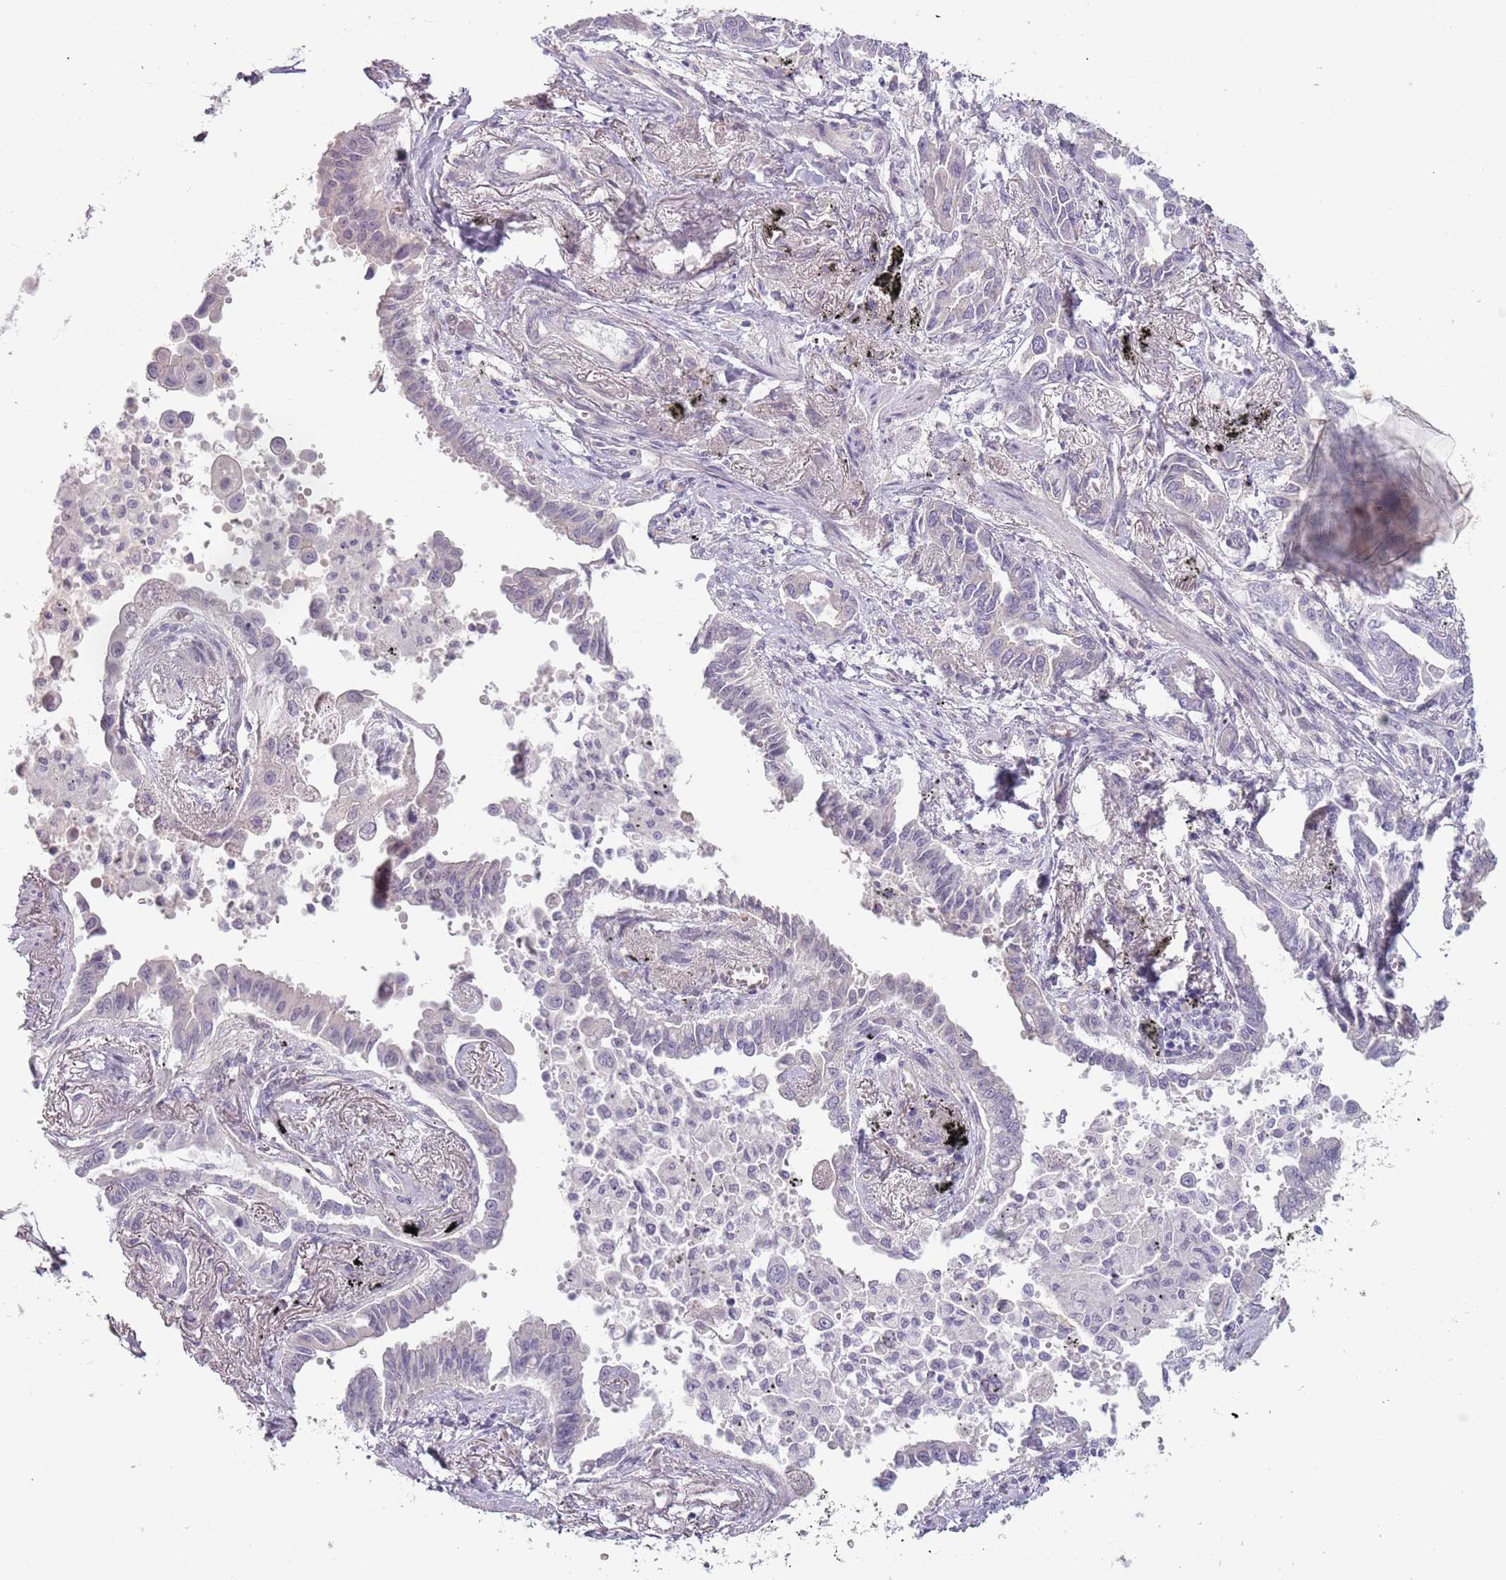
{"staining": {"intensity": "negative", "quantity": "none", "location": "none"}, "tissue": "lung cancer", "cell_type": "Tumor cells", "image_type": "cancer", "snomed": [{"axis": "morphology", "description": "Adenocarcinoma, NOS"}, {"axis": "topography", "description": "Lung"}], "caption": "Protein analysis of lung cancer (adenocarcinoma) shows no significant staining in tumor cells.", "gene": "RFX2", "patient": {"sex": "male", "age": 67}}